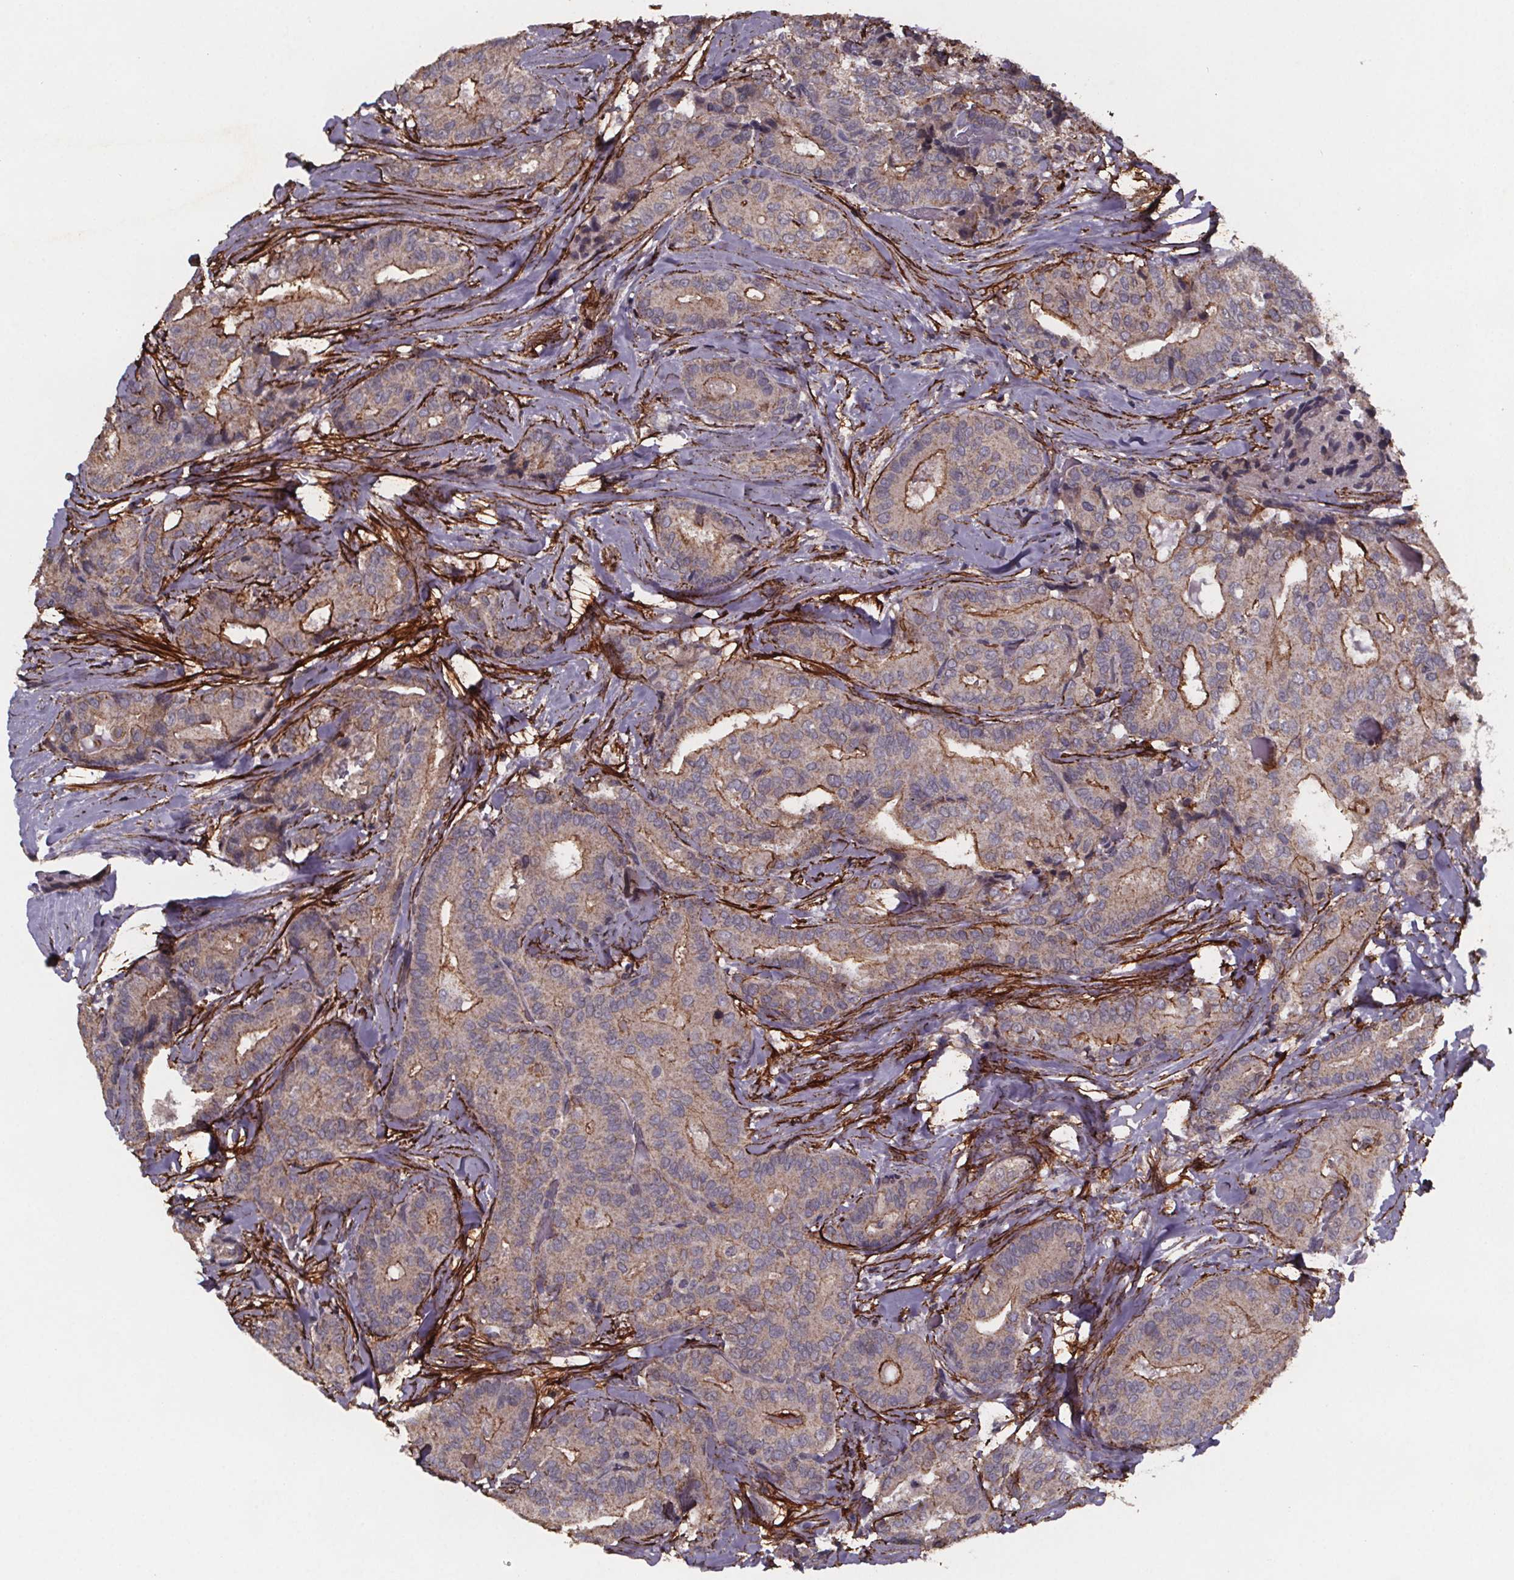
{"staining": {"intensity": "moderate", "quantity": "<25%", "location": "cytoplasmic/membranous"}, "tissue": "thyroid cancer", "cell_type": "Tumor cells", "image_type": "cancer", "snomed": [{"axis": "morphology", "description": "Papillary adenocarcinoma, NOS"}, {"axis": "topography", "description": "Thyroid gland"}], "caption": "Thyroid cancer (papillary adenocarcinoma) was stained to show a protein in brown. There is low levels of moderate cytoplasmic/membranous positivity in about <25% of tumor cells. (IHC, brightfield microscopy, high magnification).", "gene": "PALLD", "patient": {"sex": "male", "age": 61}}